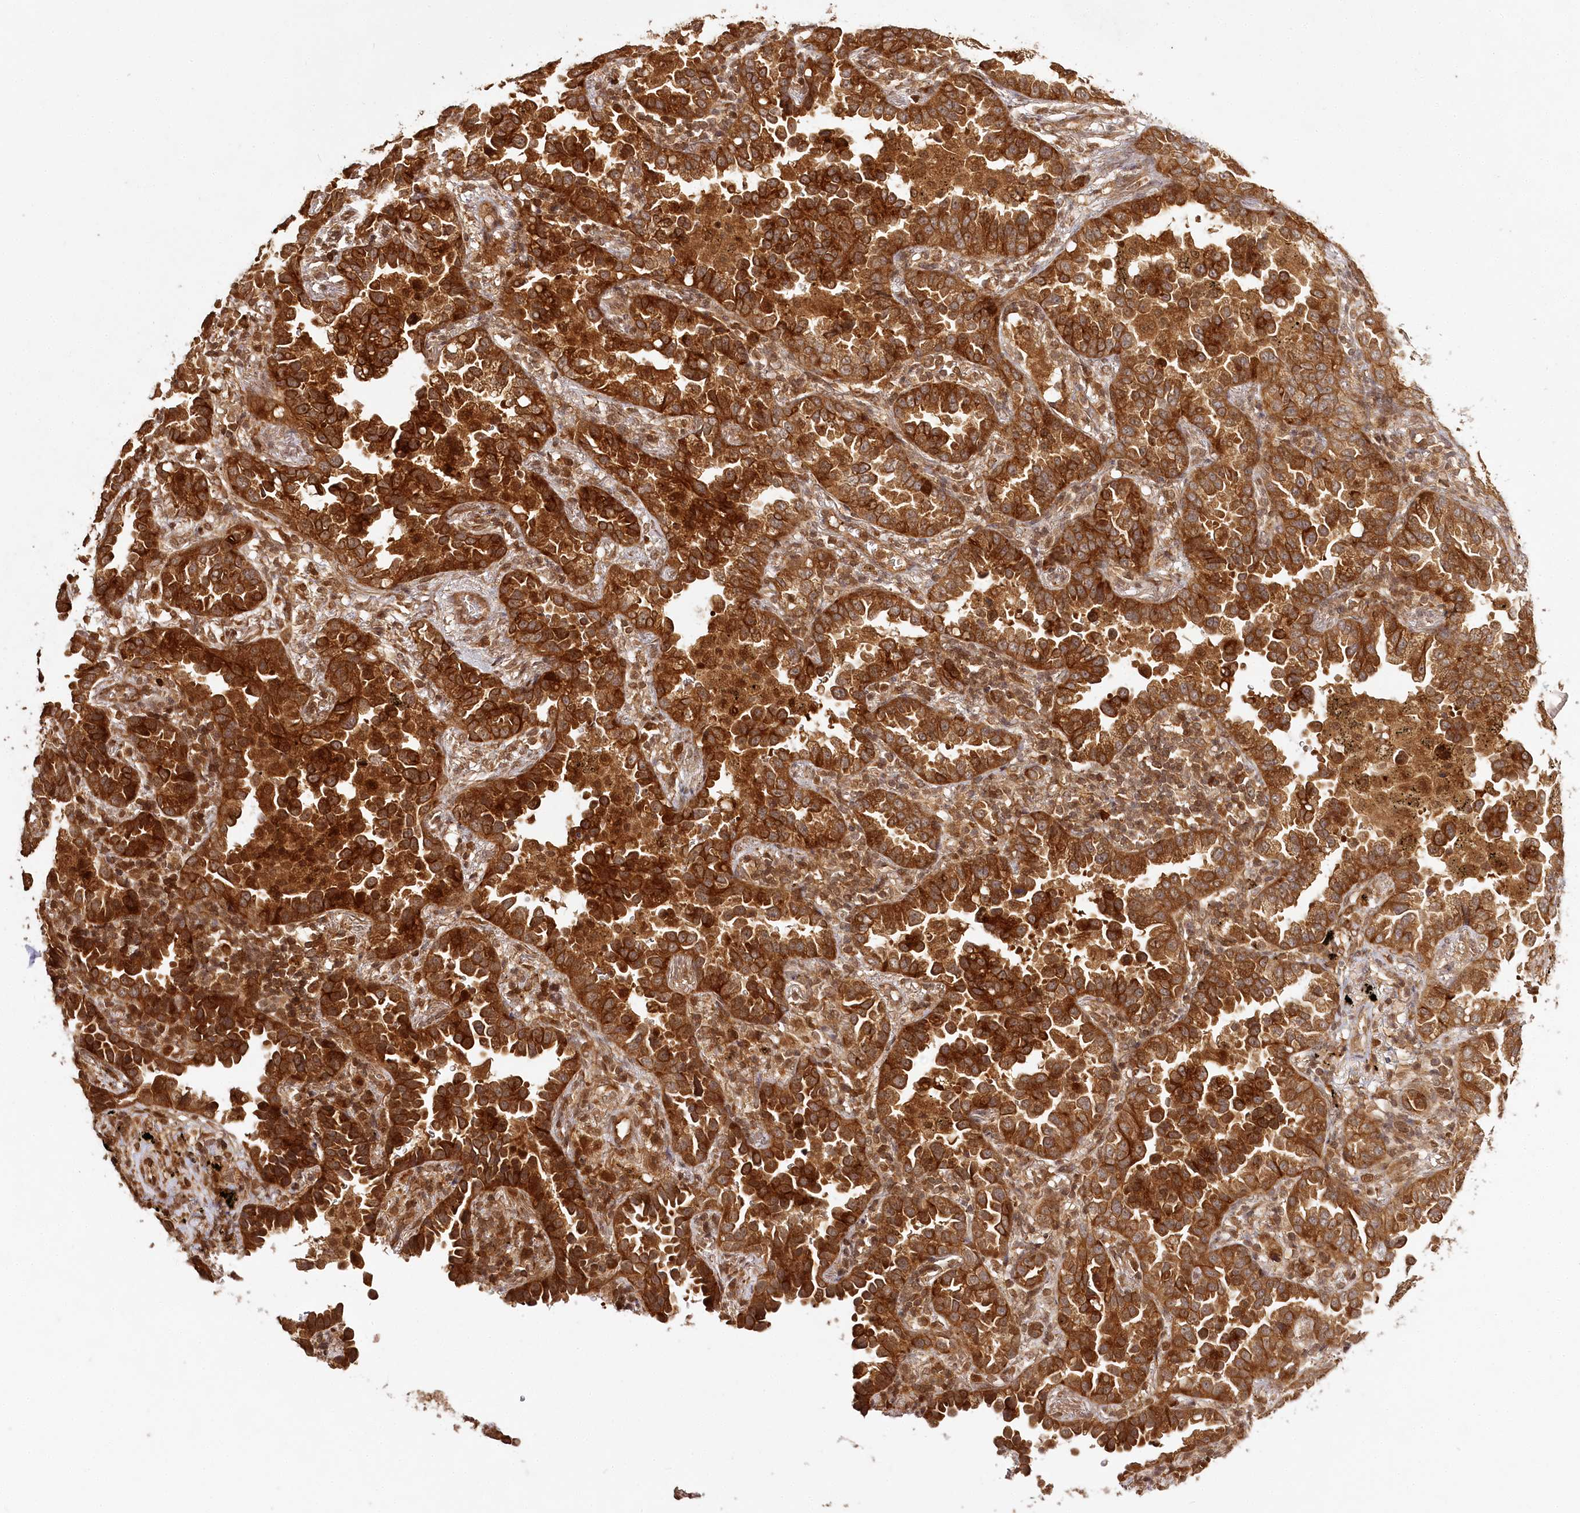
{"staining": {"intensity": "strong", "quantity": ">75%", "location": "cytoplasmic/membranous"}, "tissue": "lung cancer", "cell_type": "Tumor cells", "image_type": "cancer", "snomed": [{"axis": "morphology", "description": "Normal tissue, NOS"}, {"axis": "morphology", "description": "Adenocarcinoma, NOS"}, {"axis": "topography", "description": "Lung"}], "caption": "Immunohistochemistry (IHC) (DAB (3,3'-diaminobenzidine)) staining of lung cancer (adenocarcinoma) exhibits strong cytoplasmic/membranous protein staining in about >75% of tumor cells.", "gene": "ULK2", "patient": {"sex": "male", "age": 59}}